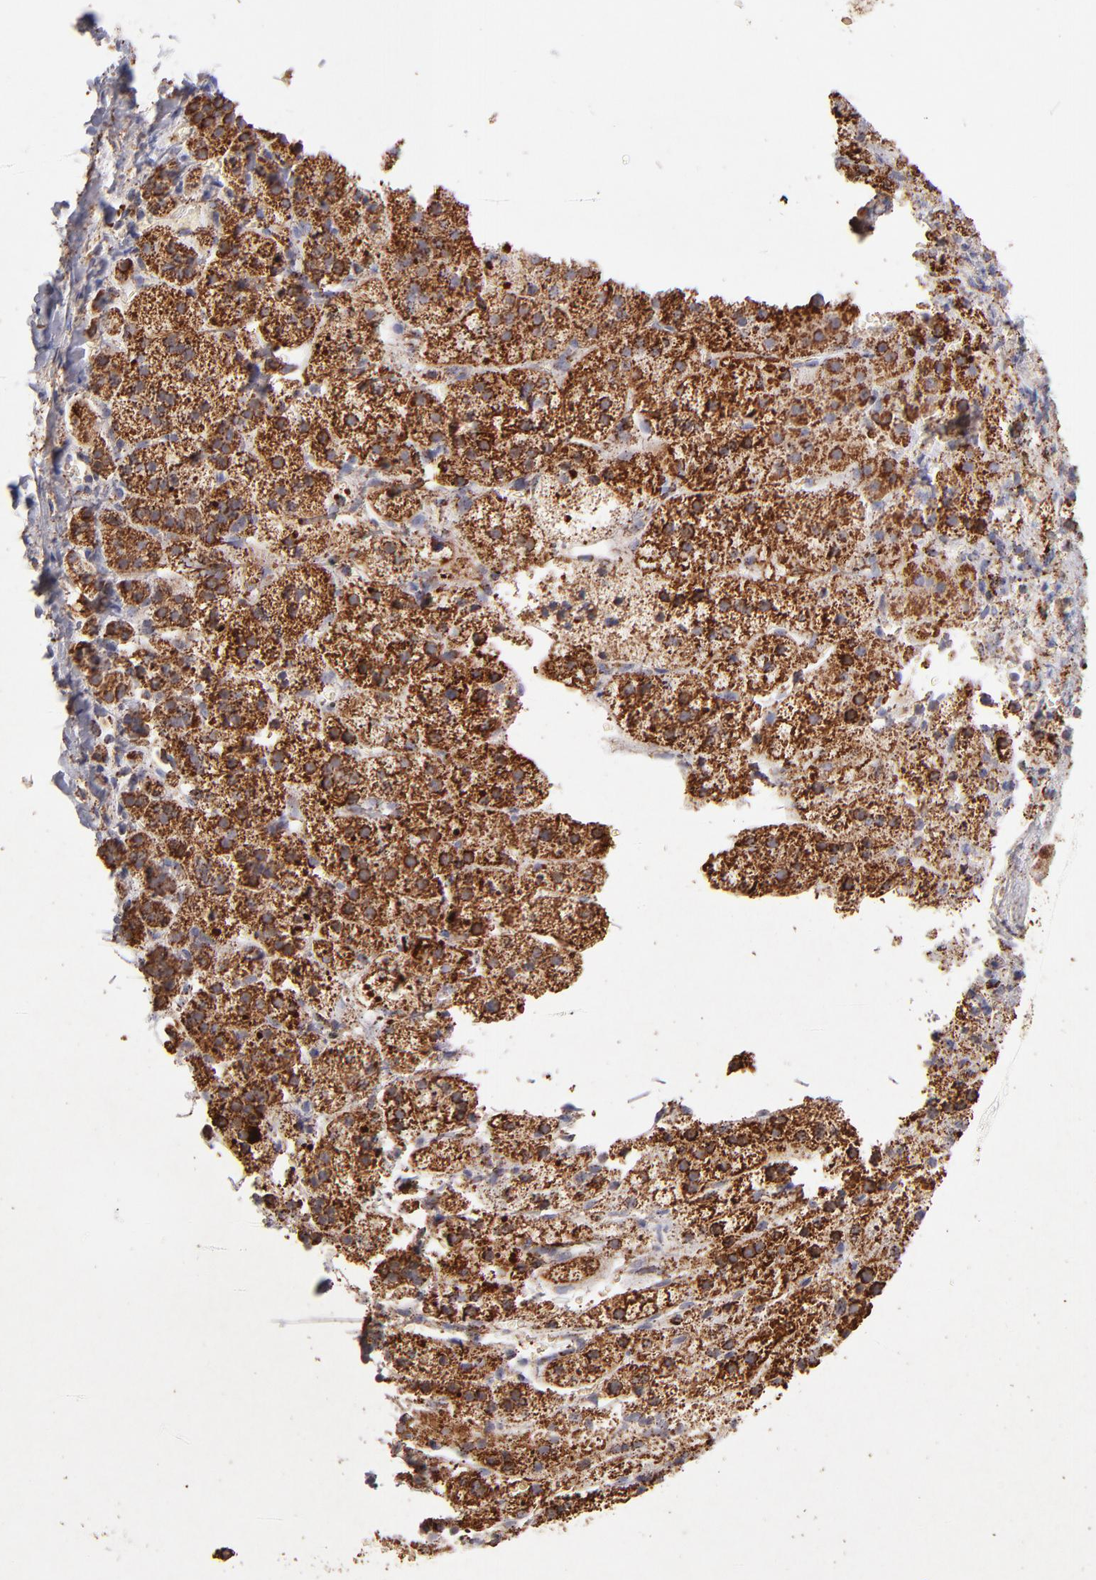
{"staining": {"intensity": "strong", "quantity": ">75%", "location": "cytoplasmic/membranous"}, "tissue": "adrenal gland", "cell_type": "Glandular cells", "image_type": "normal", "snomed": [{"axis": "morphology", "description": "Normal tissue, NOS"}, {"axis": "topography", "description": "Adrenal gland"}], "caption": "A brown stain labels strong cytoplasmic/membranous staining of a protein in glandular cells of unremarkable human adrenal gland.", "gene": "DLST", "patient": {"sex": "female", "age": 44}}